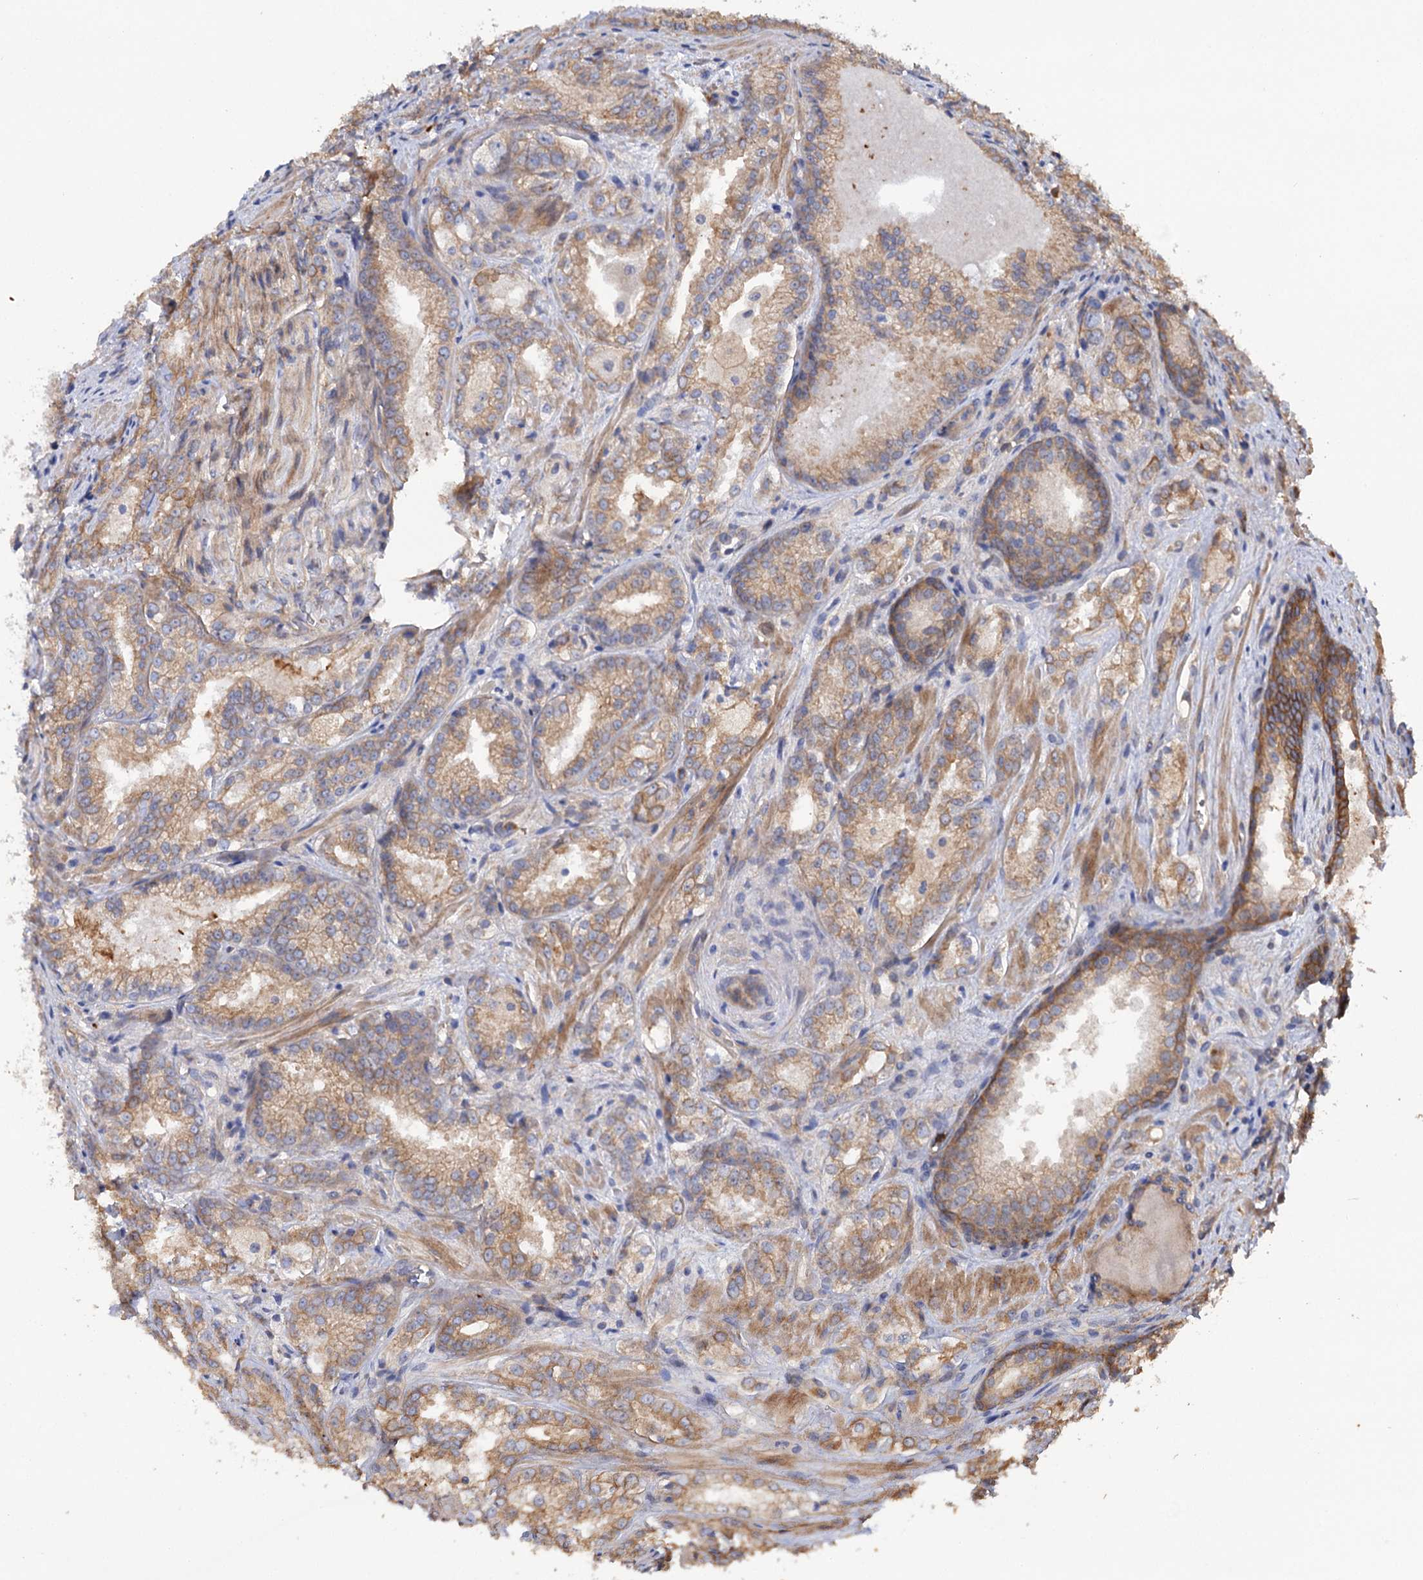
{"staining": {"intensity": "weak", "quantity": ">75%", "location": "cytoplasmic/membranous"}, "tissue": "prostate cancer", "cell_type": "Tumor cells", "image_type": "cancer", "snomed": [{"axis": "morphology", "description": "Adenocarcinoma, Low grade"}, {"axis": "topography", "description": "Prostate"}], "caption": "Immunohistochemical staining of human adenocarcinoma (low-grade) (prostate) displays low levels of weak cytoplasmic/membranous expression in about >75% of tumor cells.", "gene": "CSAD", "patient": {"sex": "male", "age": 47}}